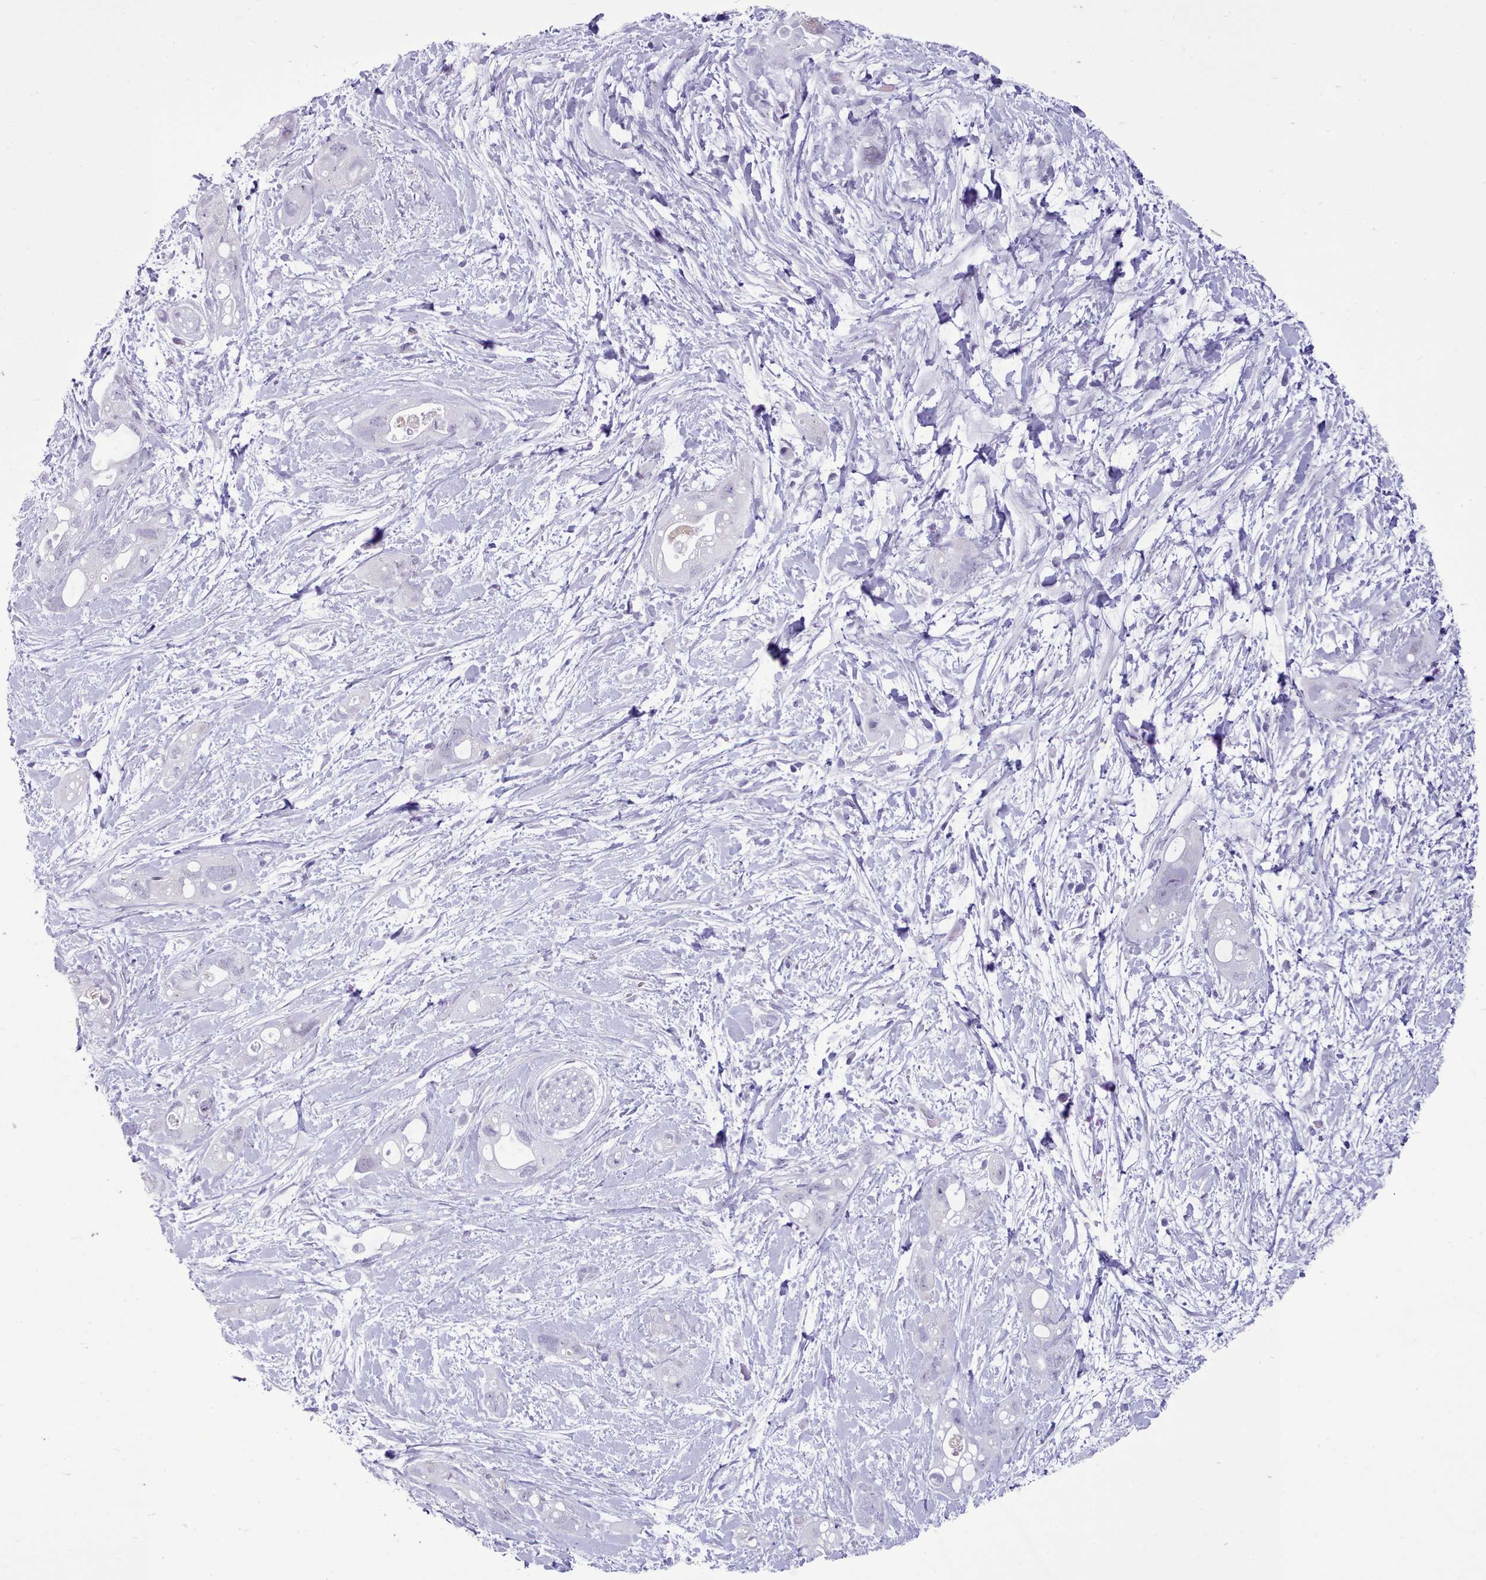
{"staining": {"intensity": "negative", "quantity": "none", "location": "none"}, "tissue": "pancreatic cancer", "cell_type": "Tumor cells", "image_type": "cancer", "snomed": [{"axis": "morphology", "description": "Adenocarcinoma, NOS"}, {"axis": "topography", "description": "Pancreas"}], "caption": "An immunohistochemistry micrograph of adenocarcinoma (pancreatic) is shown. There is no staining in tumor cells of adenocarcinoma (pancreatic).", "gene": "FBXO48", "patient": {"sex": "female", "age": 72}}